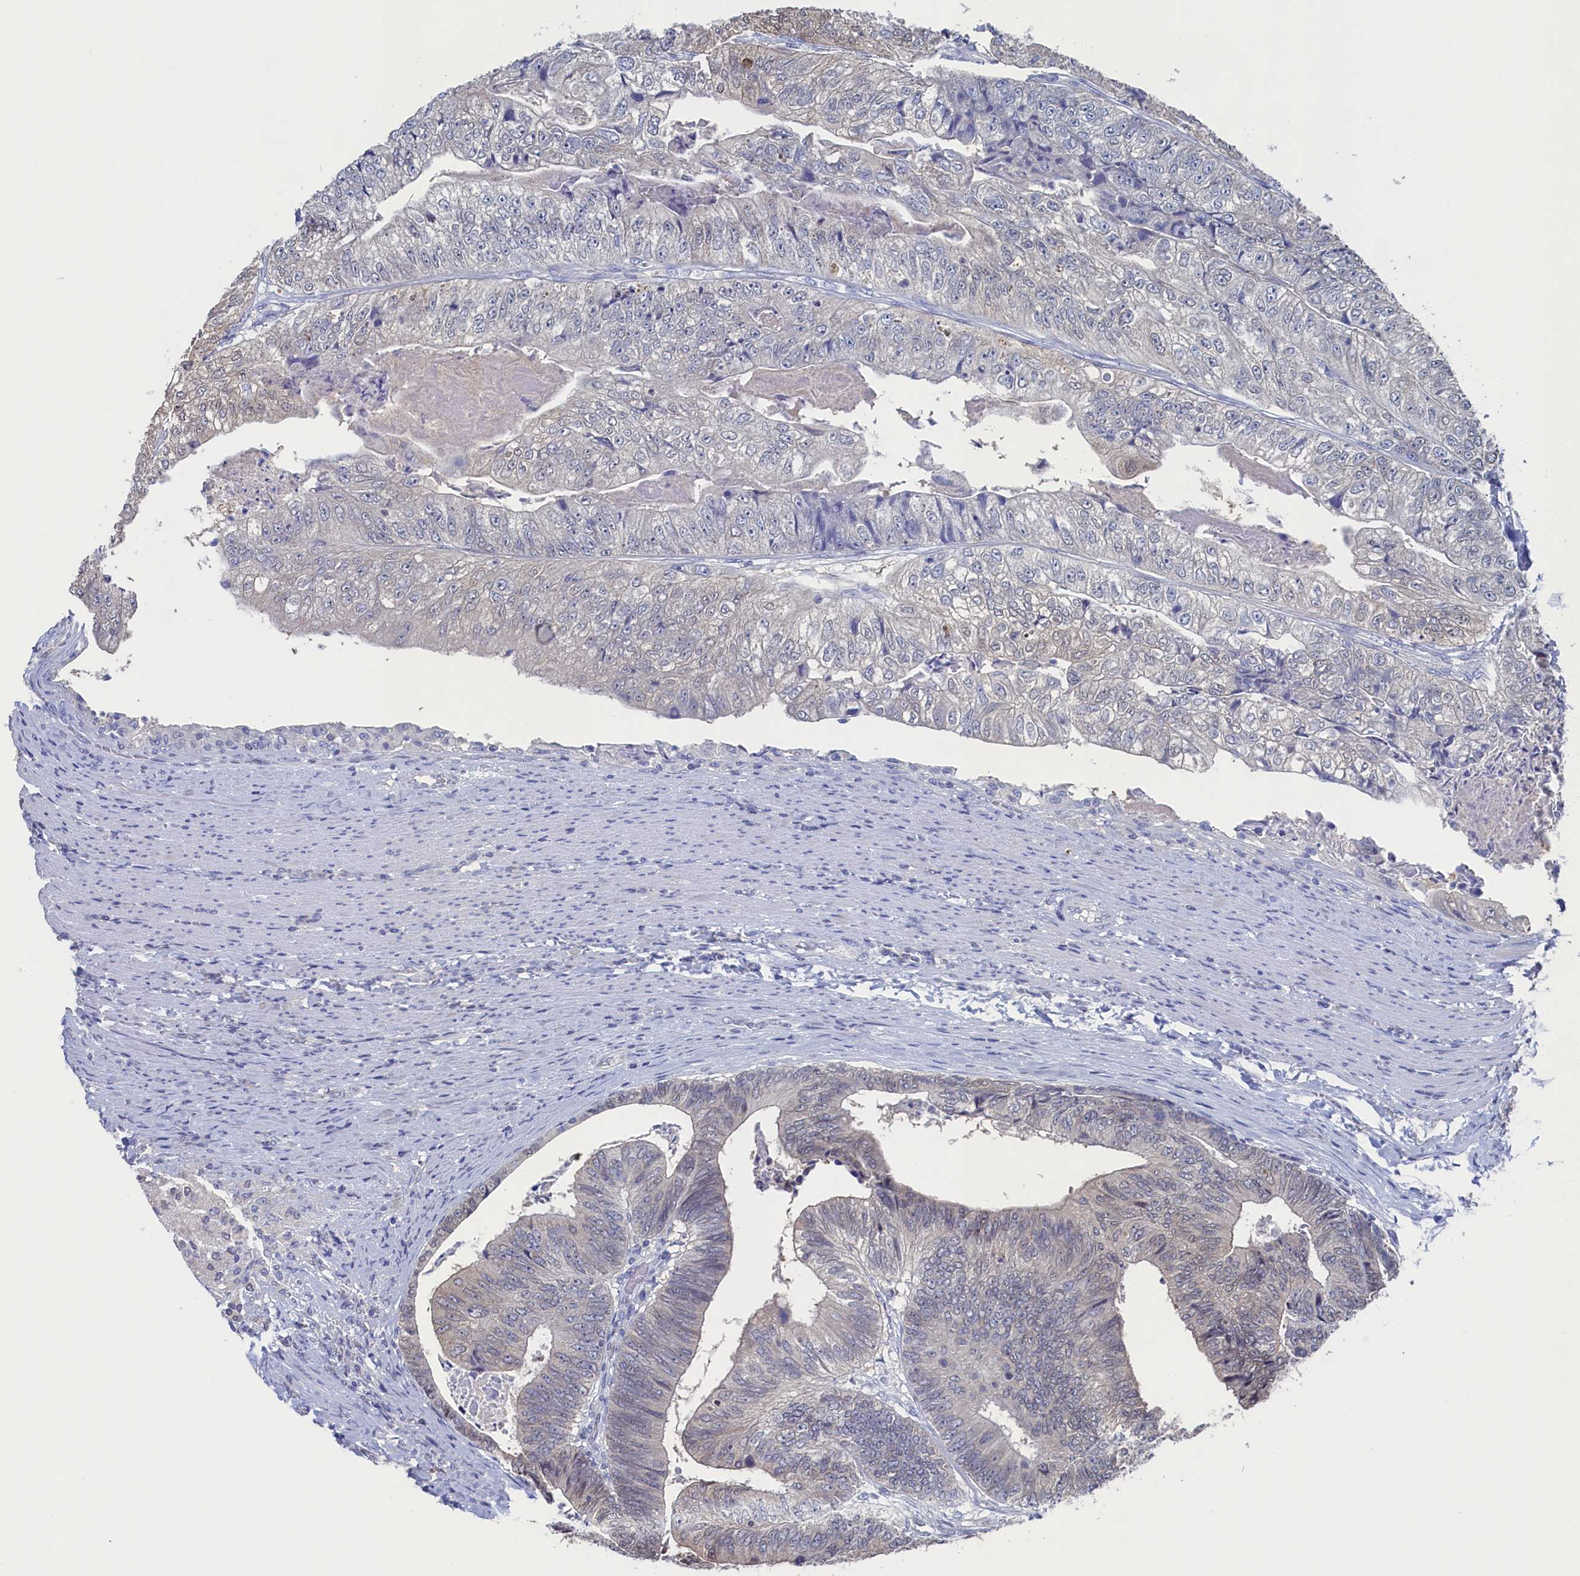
{"staining": {"intensity": "negative", "quantity": "none", "location": "none"}, "tissue": "colorectal cancer", "cell_type": "Tumor cells", "image_type": "cancer", "snomed": [{"axis": "morphology", "description": "Adenocarcinoma, NOS"}, {"axis": "topography", "description": "Colon"}], "caption": "DAB immunohistochemical staining of human colorectal adenocarcinoma demonstrates no significant staining in tumor cells. The staining was performed using DAB (3,3'-diaminobenzidine) to visualize the protein expression in brown, while the nuclei were stained in blue with hematoxylin (Magnification: 20x).", "gene": "C11orf54", "patient": {"sex": "female", "age": 67}}